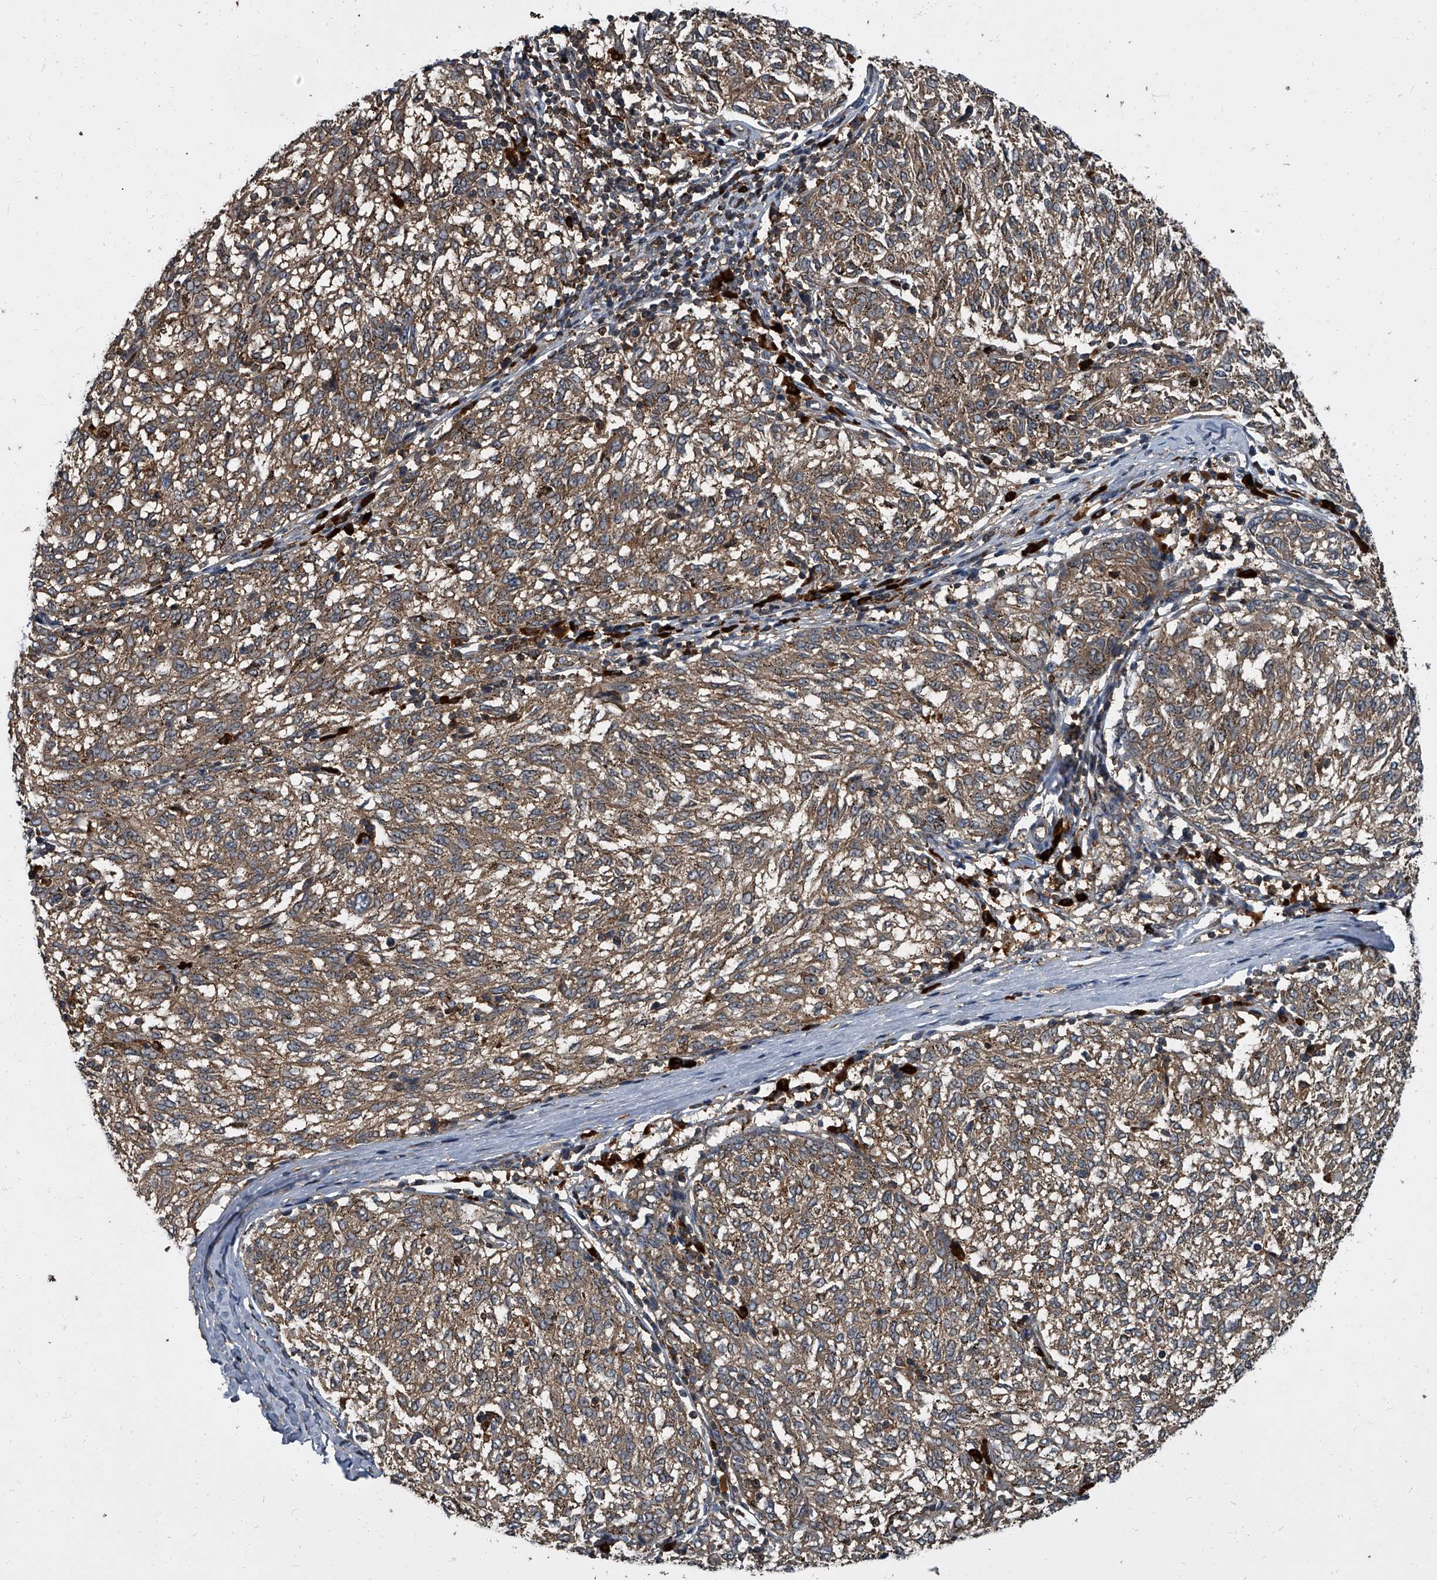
{"staining": {"intensity": "moderate", "quantity": ">75%", "location": "cytoplasmic/membranous"}, "tissue": "melanoma", "cell_type": "Tumor cells", "image_type": "cancer", "snomed": [{"axis": "morphology", "description": "Malignant melanoma, NOS"}, {"axis": "topography", "description": "Skin"}], "caption": "A medium amount of moderate cytoplasmic/membranous staining is present in approximately >75% of tumor cells in malignant melanoma tissue. (brown staining indicates protein expression, while blue staining denotes nuclei).", "gene": "CDV3", "patient": {"sex": "female", "age": 72}}